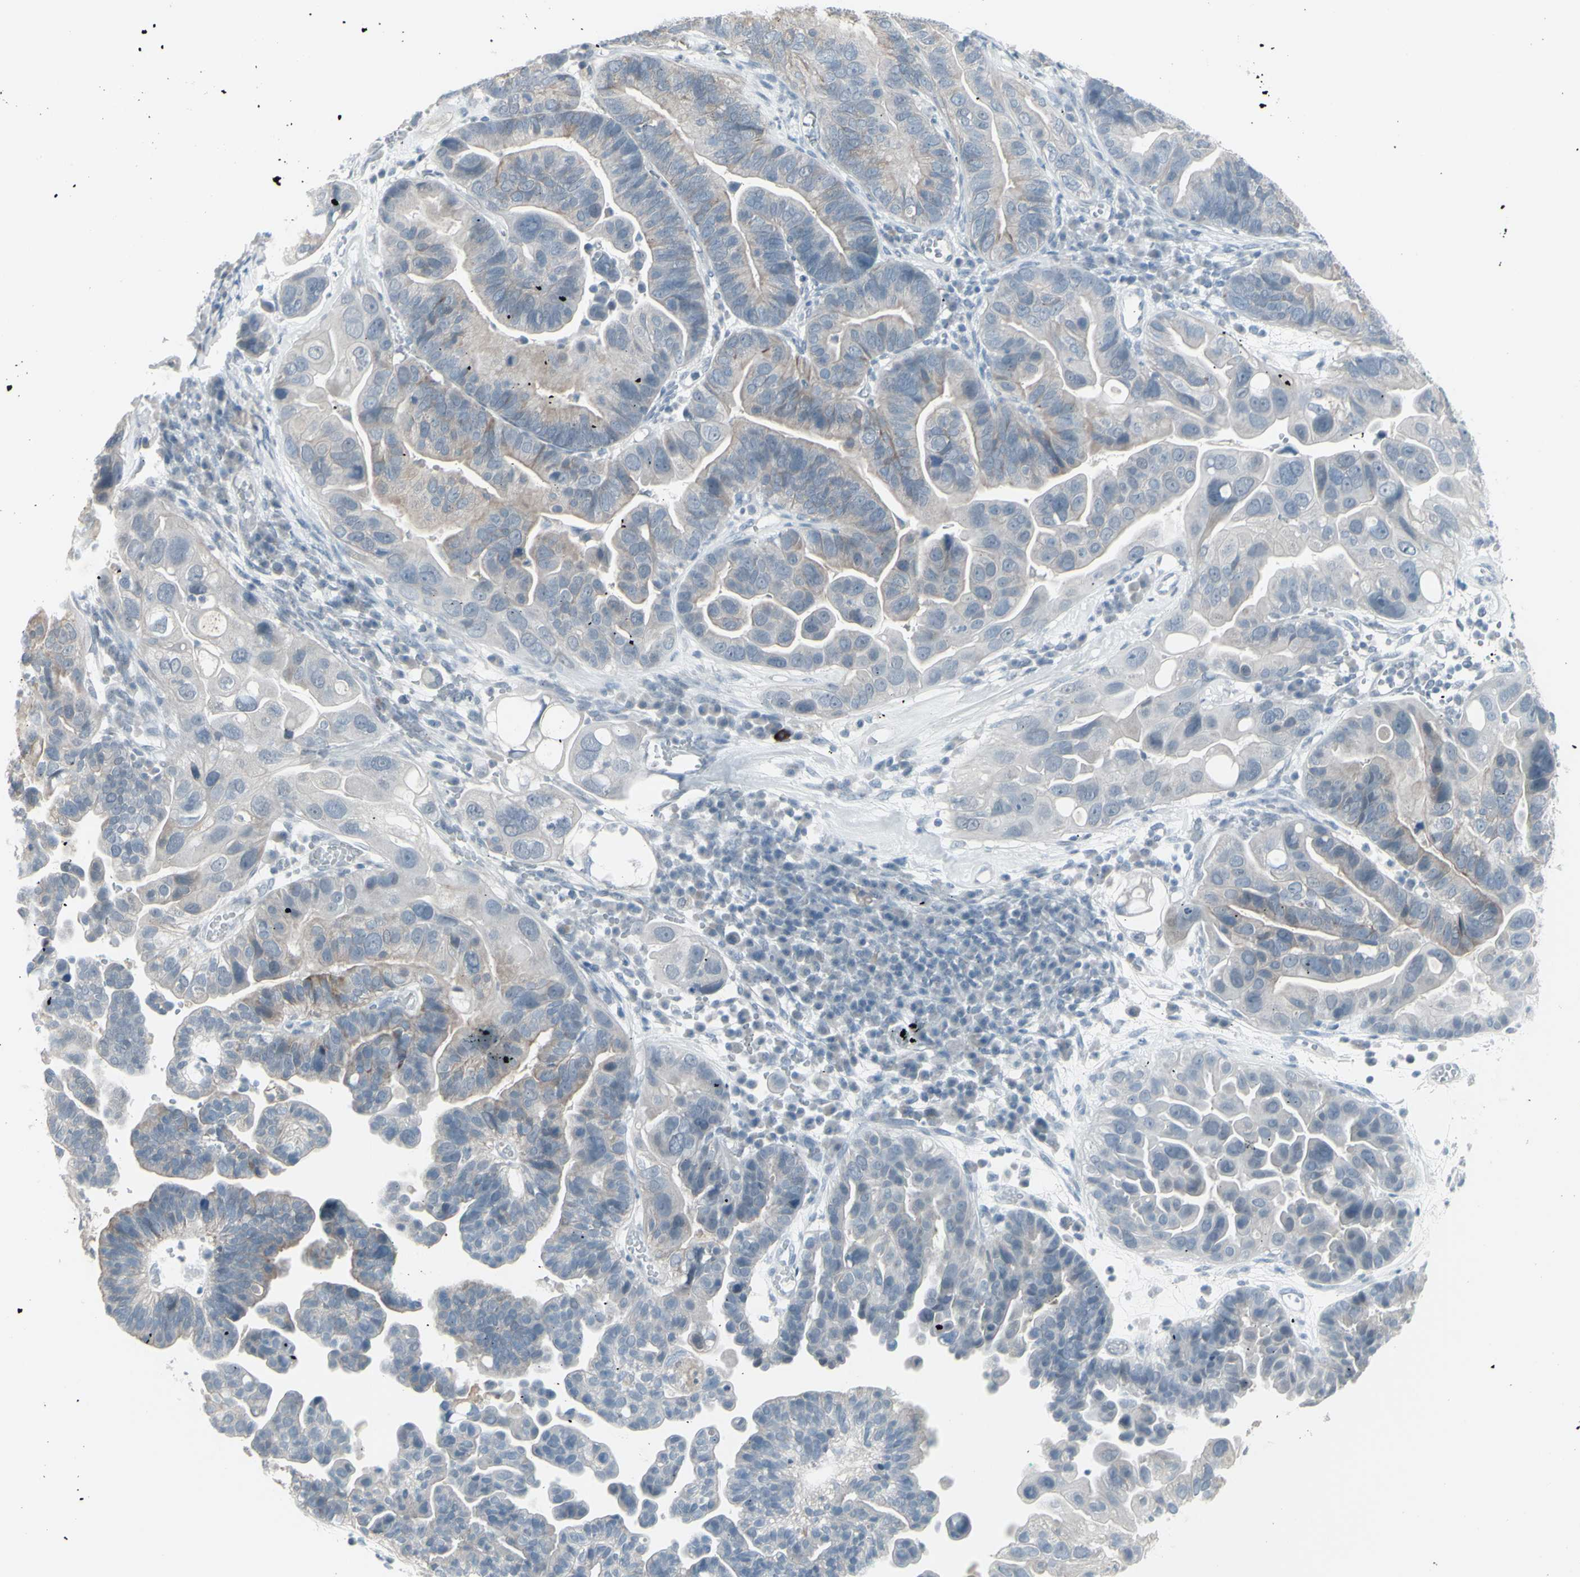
{"staining": {"intensity": "weak", "quantity": "<25%", "location": "cytoplasmic/membranous"}, "tissue": "ovarian cancer", "cell_type": "Tumor cells", "image_type": "cancer", "snomed": [{"axis": "morphology", "description": "Cystadenocarcinoma, serous, NOS"}, {"axis": "topography", "description": "Ovary"}], "caption": "This is an IHC photomicrograph of serous cystadenocarcinoma (ovarian). There is no positivity in tumor cells.", "gene": "RAB3A", "patient": {"sex": "female", "age": 56}}